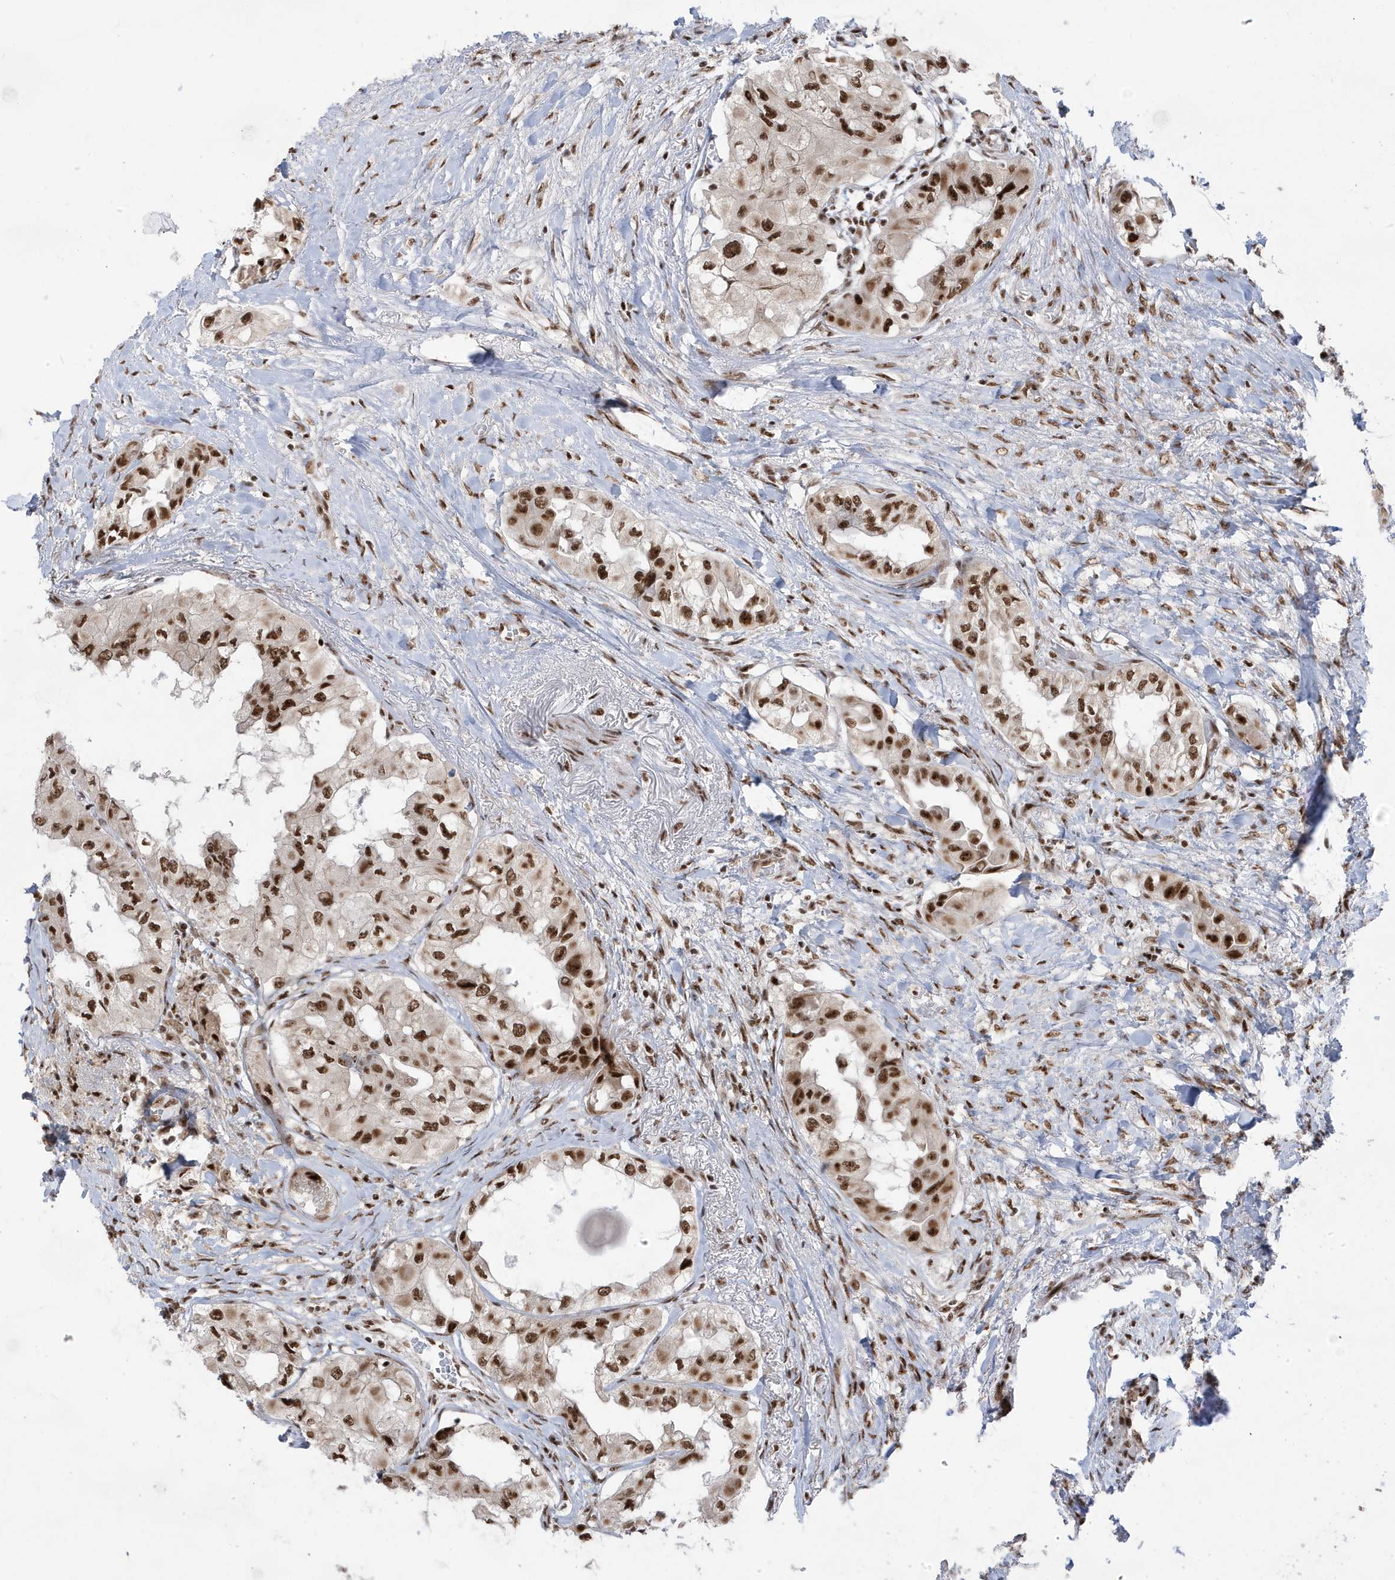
{"staining": {"intensity": "strong", "quantity": ">75%", "location": "nuclear"}, "tissue": "thyroid cancer", "cell_type": "Tumor cells", "image_type": "cancer", "snomed": [{"axis": "morphology", "description": "Papillary adenocarcinoma, NOS"}, {"axis": "topography", "description": "Thyroid gland"}], "caption": "Tumor cells exhibit high levels of strong nuclear positivity in approximately >75% of cells in human thyroid cancer (papillary adenocarcinoma).", "gene": "MTREX", "patient": {"sex": "female", "age": 59}}